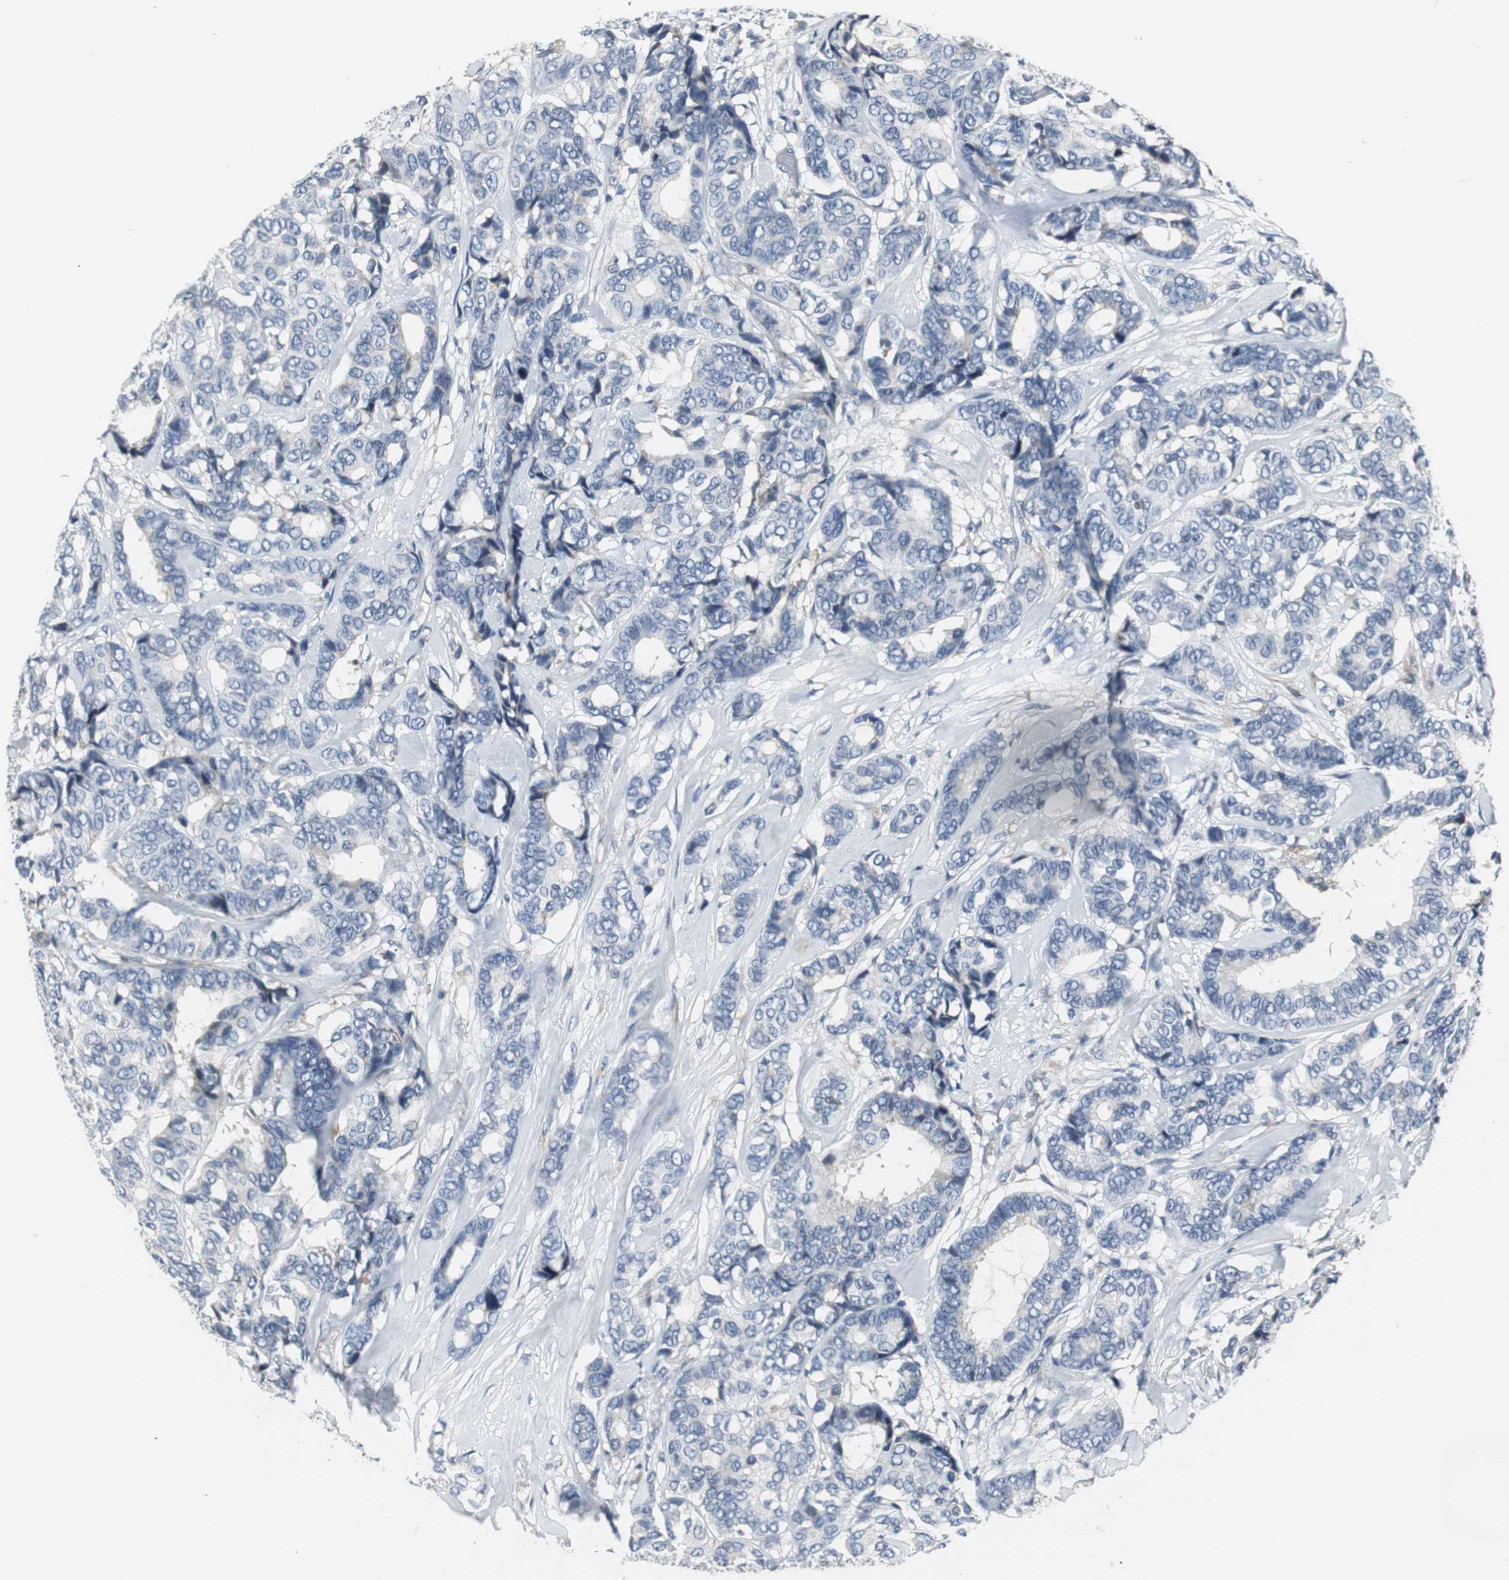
{"staining": {"intensity": "negative", "quantity": "none", "location": "none"}, "tissue": "breast cancer", "cell_type": "Tumor cells", "image_type": "cancer", "snomed": [{"axis": "morphology", "description": "Duct carcinoma"}, {"axis": "topography", "description": "Breast"}], "caption": "An immunohistochemistry photomicrograph of breast cancer is shown. There is no staining in tumor cells of breast cancer.", "gene": "SLC2A5", "patient": {"sex": "female", "age": 87}}